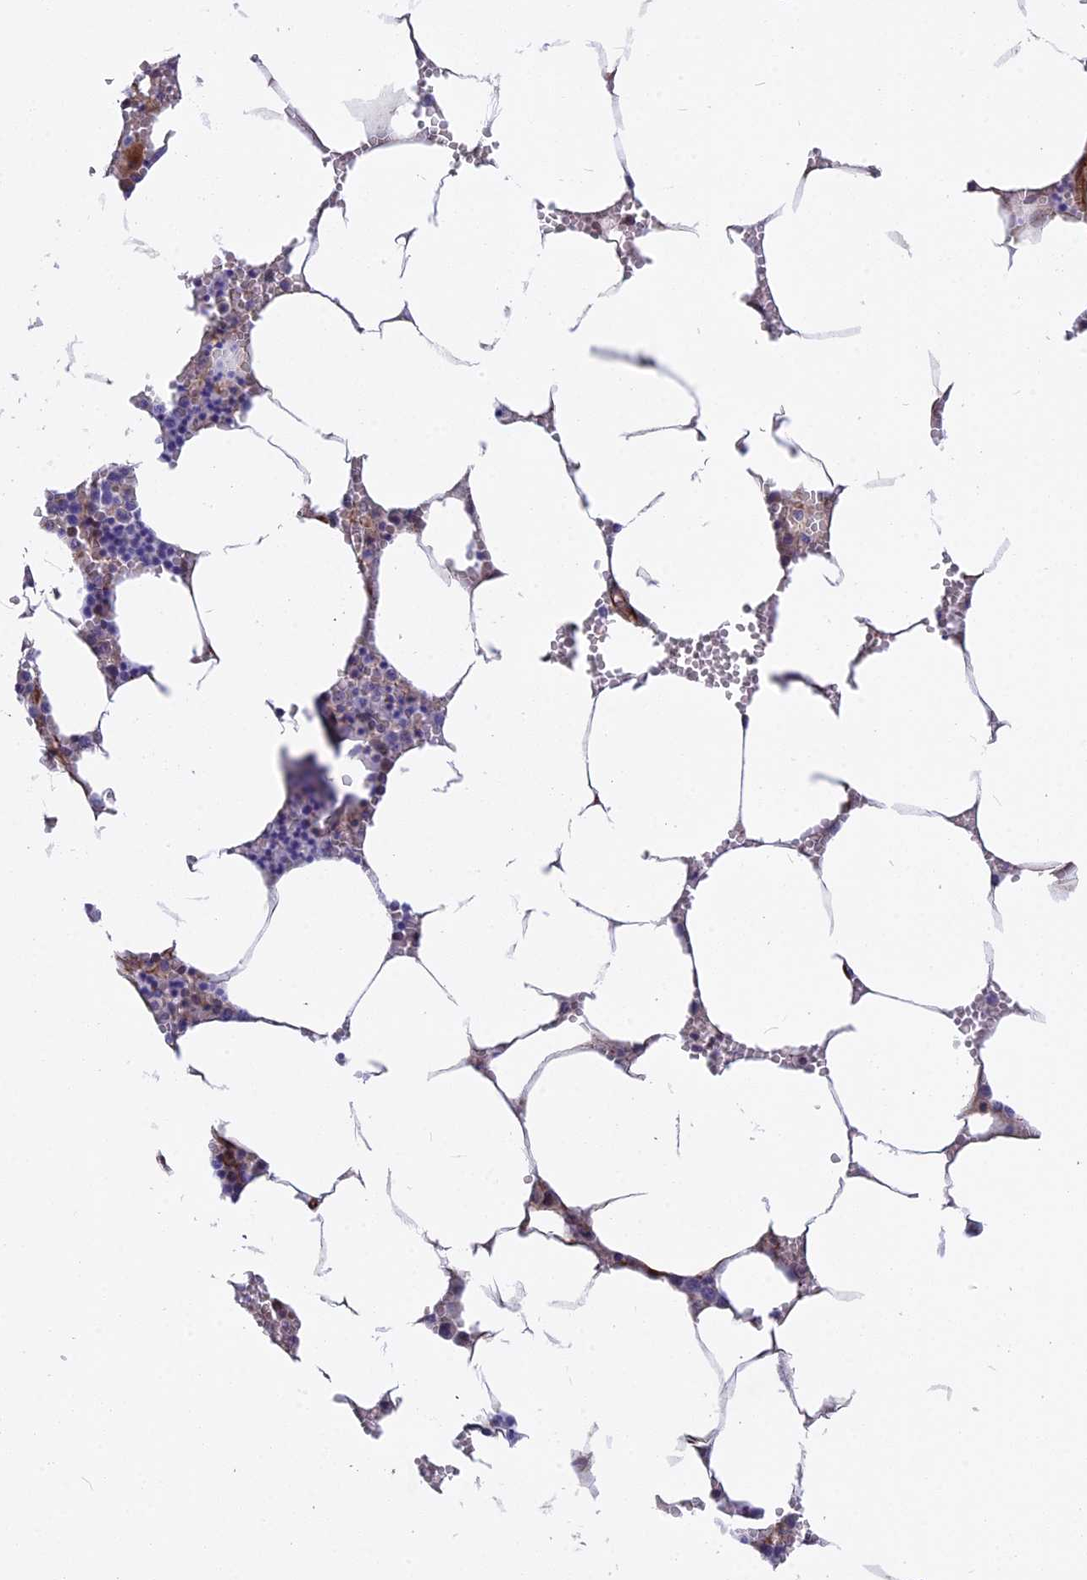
{"staining": {"intensity": "moderate", "quantity": "25%-75%", "location": "cytoplasmic/membranous,nuclear"}, "tissue": "bone marrow", "cell_type": "Hematopoietic cells", "image_type": "normal", "snomed": [{"axis": "morphology", "description": "Normal tissue, NOS"}, {"axis": "topography", "description": "Bone marrow"}], "caption": "Immunohistochemistry (IHC) micrograph of normal human bone marrow stained for a protein (brown), which displays medium levels of moderate cytoplasmic/membranous,nuclear positivity in about 25%-75% of hematopoietic cells.", "gene": "CNBD2", "patient": {"sex": "male", "age": 70}}